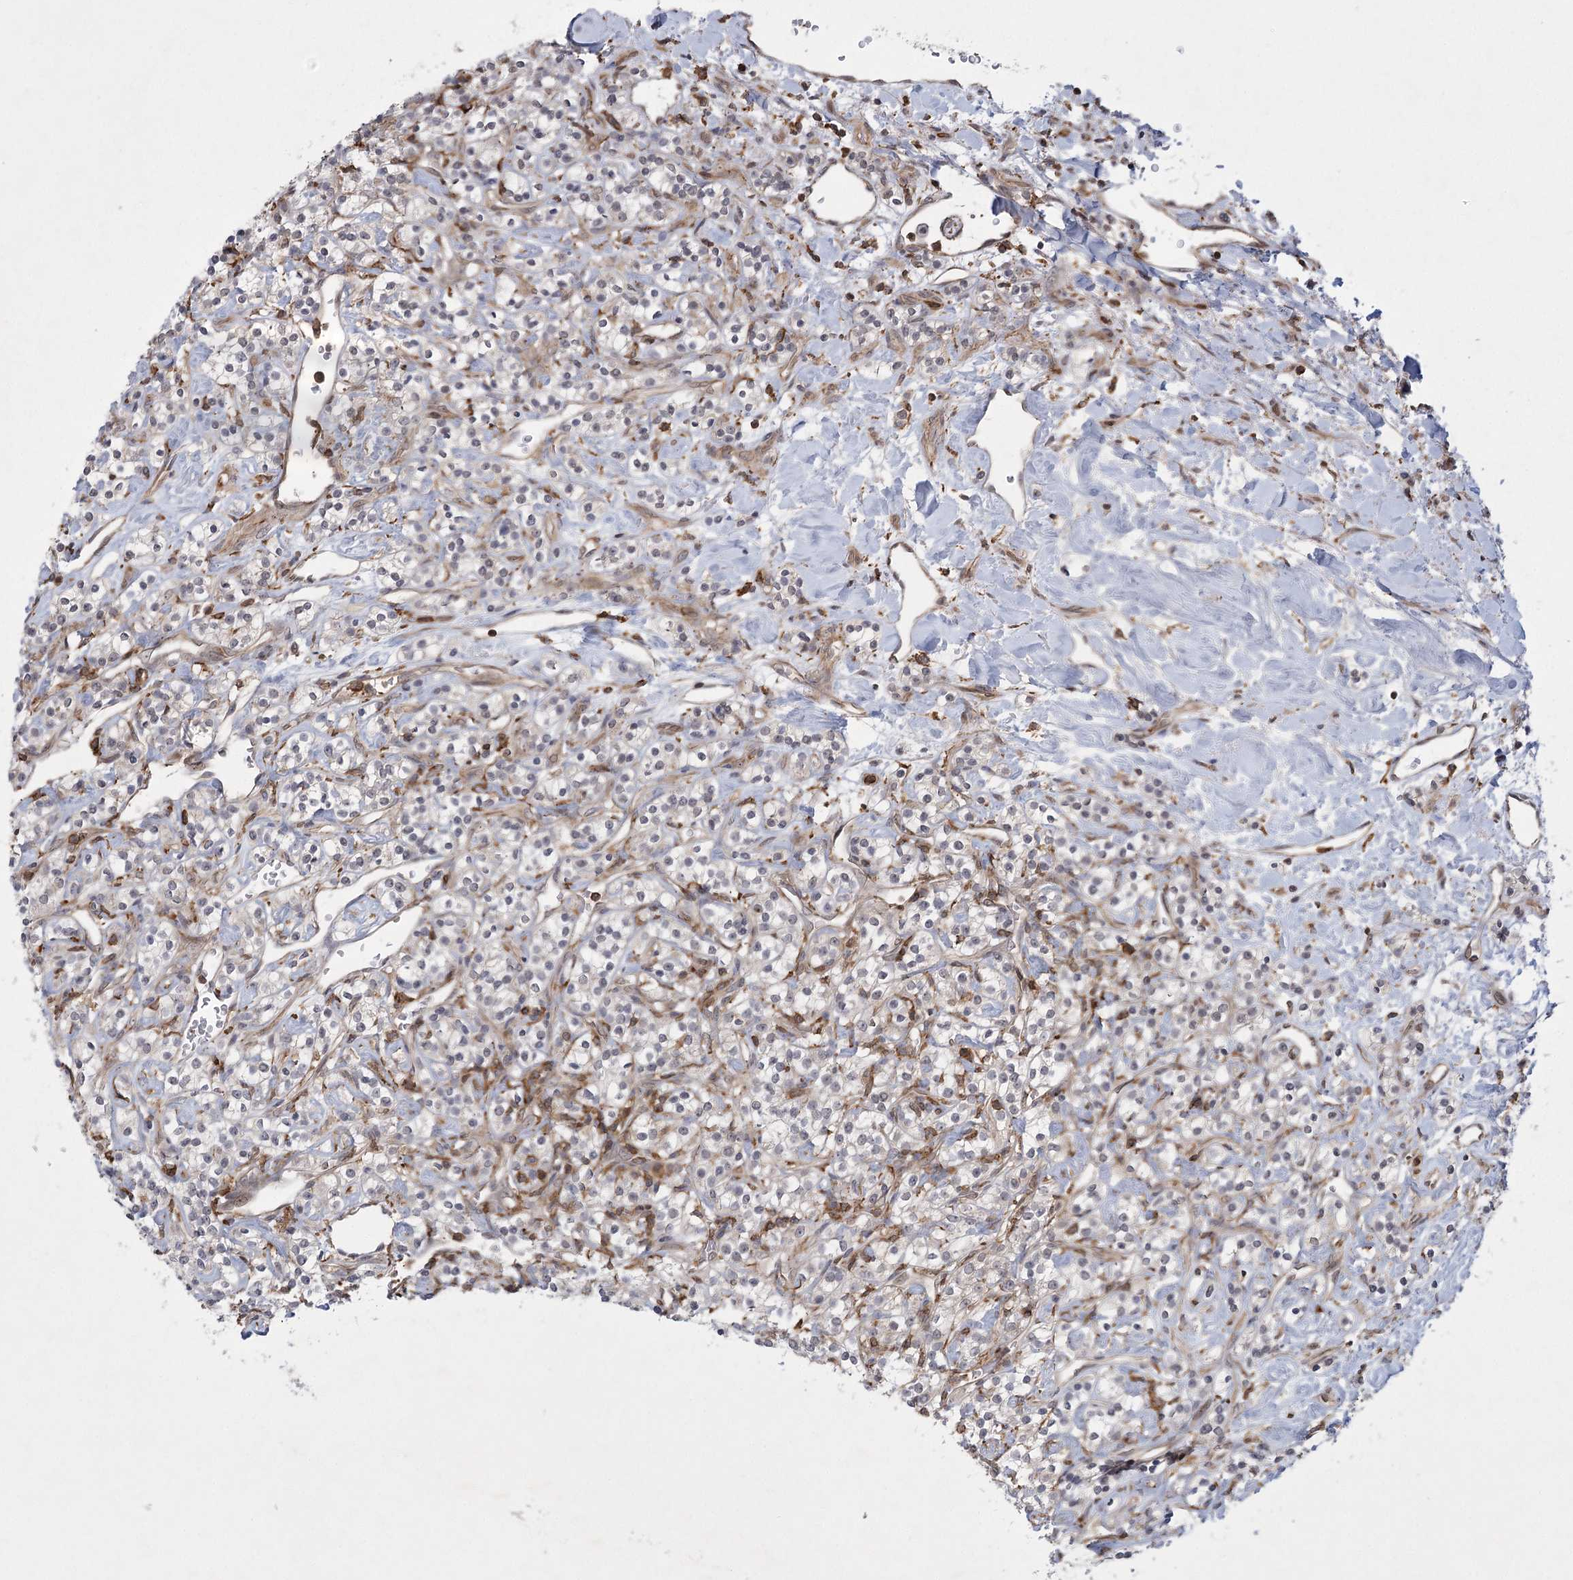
{"staining": {"intensity": "negative", "quantity": "none", "location": "none"}, "tissue": "renal cancer", "cell_type": "Tumor cells", "image_type": "cancer", "snomed": [{"axis": "morphology", "description": "Adenocarcinoma, NOS"}, {"axis": "topography", "description": "Kidney"}], "caption": "A high-resolution micrograph shows IHC staining of renal adenocarcinoma, which demonstrates no significant expression in tumor cells.", "gene": "MEPE", "patient": {"sex": "male", "age": 77}}